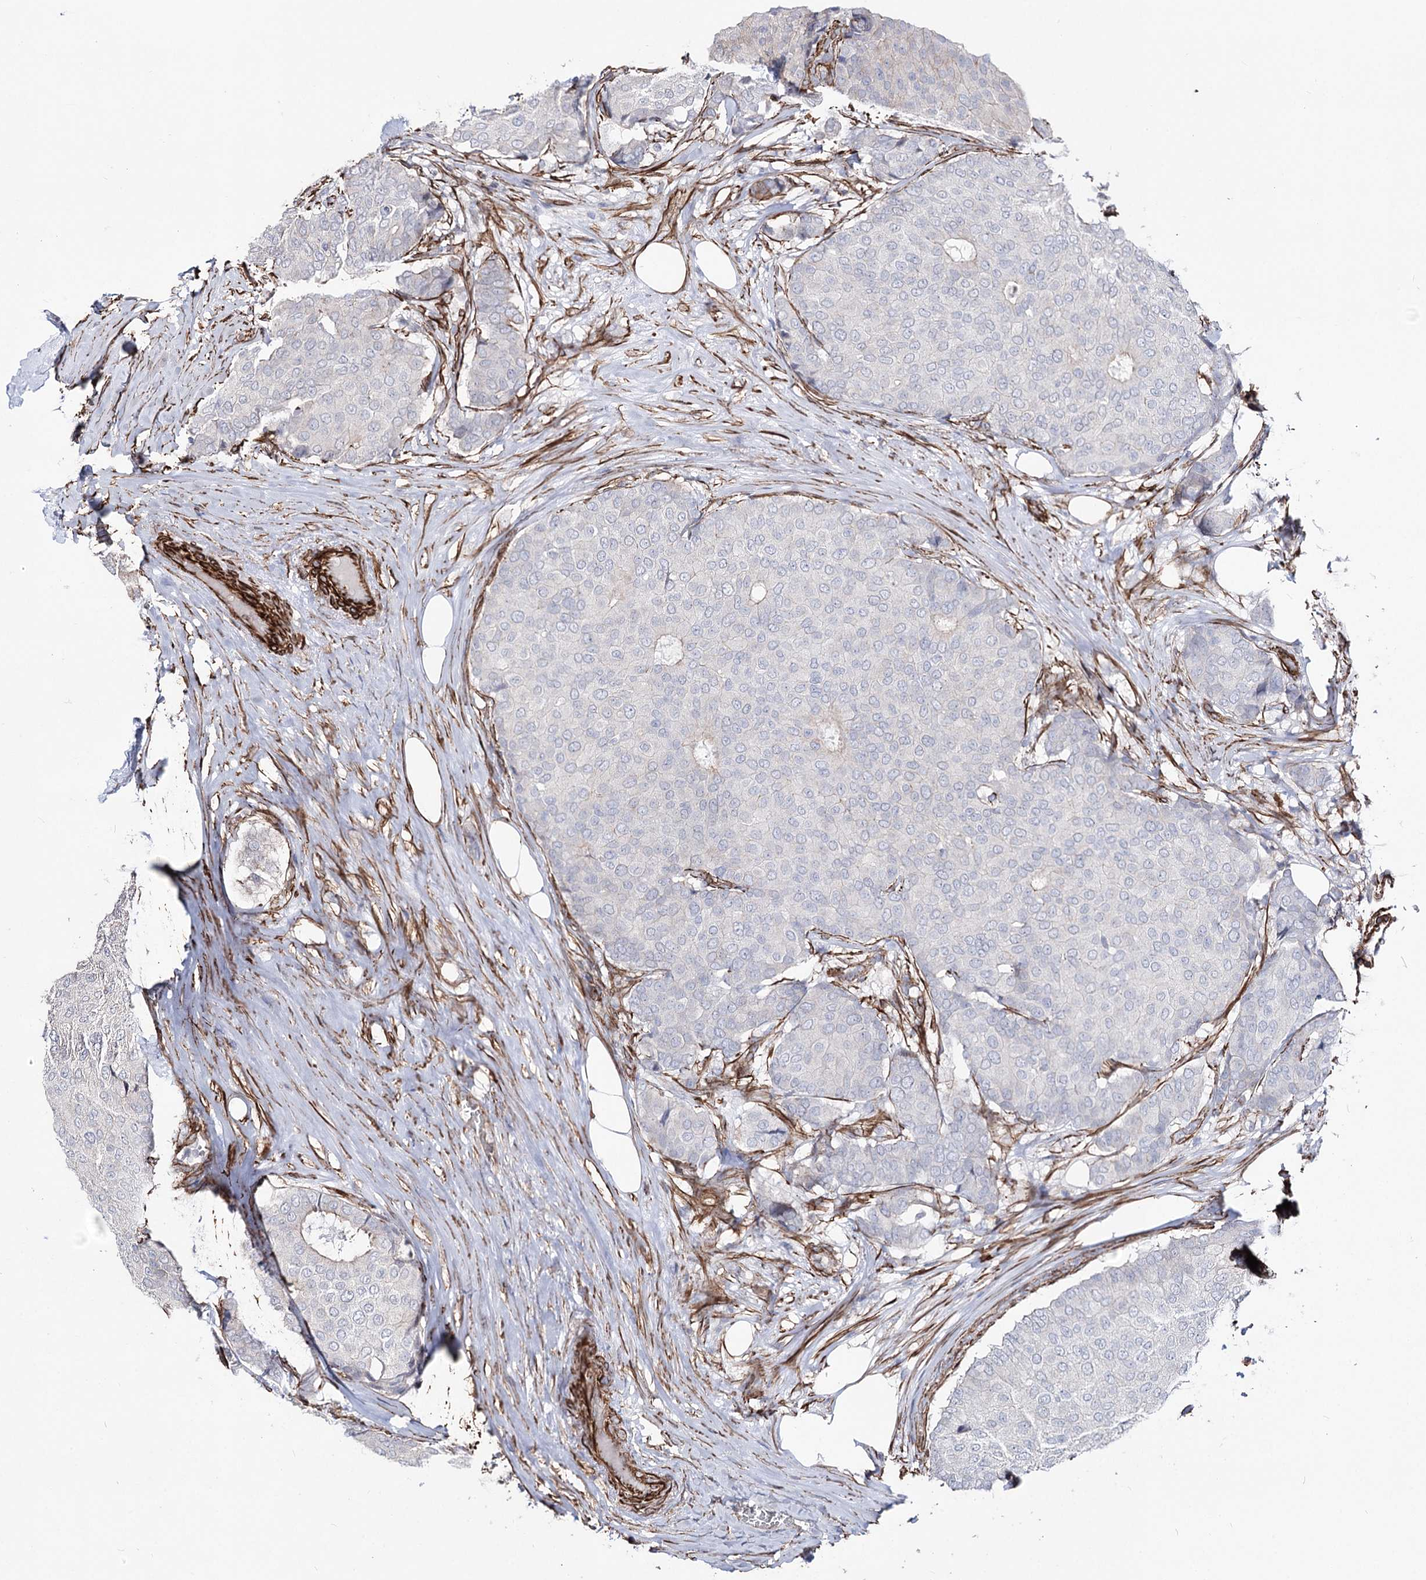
{"staining": {"intensity": "negative", "quantity": "none", "location": "none"}, "tissue": "breast cancer", "cell_type": "Tumor cells", "image_type": "cancer", "snomed": [{"axis": "morphology", "description": "Duct carcinoma"}, {"axis": "topography", "description": "Breast"}], "caption": "Tumor cells are negative for protein expression in human breast cancer (infiltrating ductal carcinoma).", "gene": "ARHGAP20", "patient": {"sex": "female", "age": 75}}